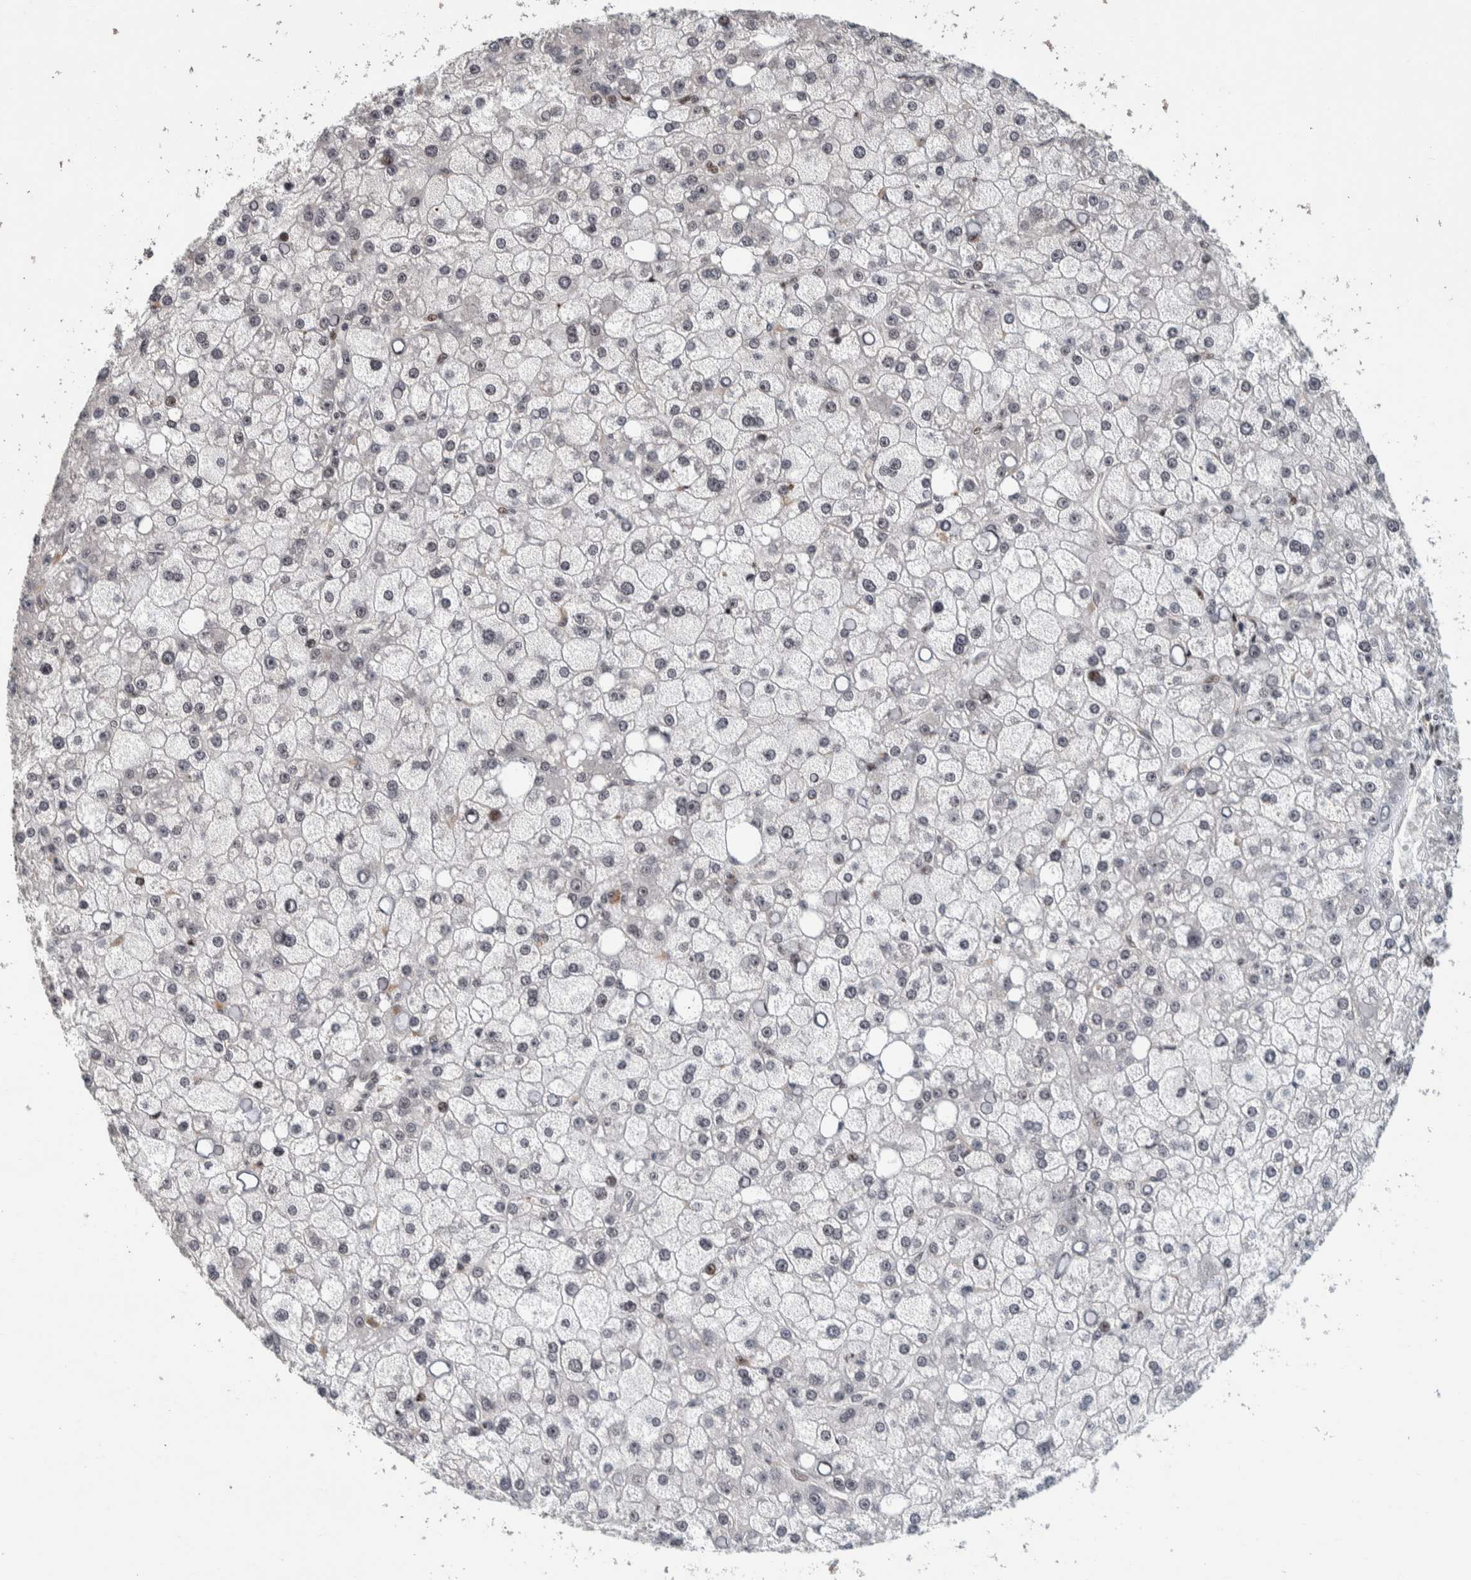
{"staining": {"intensity": "weak", "quantity": "<25%", "location": "nuclear"}, "tissue": "liver cancer", "cell_type": "Tumor cells", "image_type": "cancer", "snomed": [{"axis": "morphology", "description": "Carcinoma, Hepatocellular, NOS"}, {"axis": "topography", "description": "Liver"}], "caption": "The micrograph reveals no staining of tumor cells in liver cancer (hepatocellular carcinoma).", "gene": "CHD4", "patient": {"sex": "male", "age": 67}}